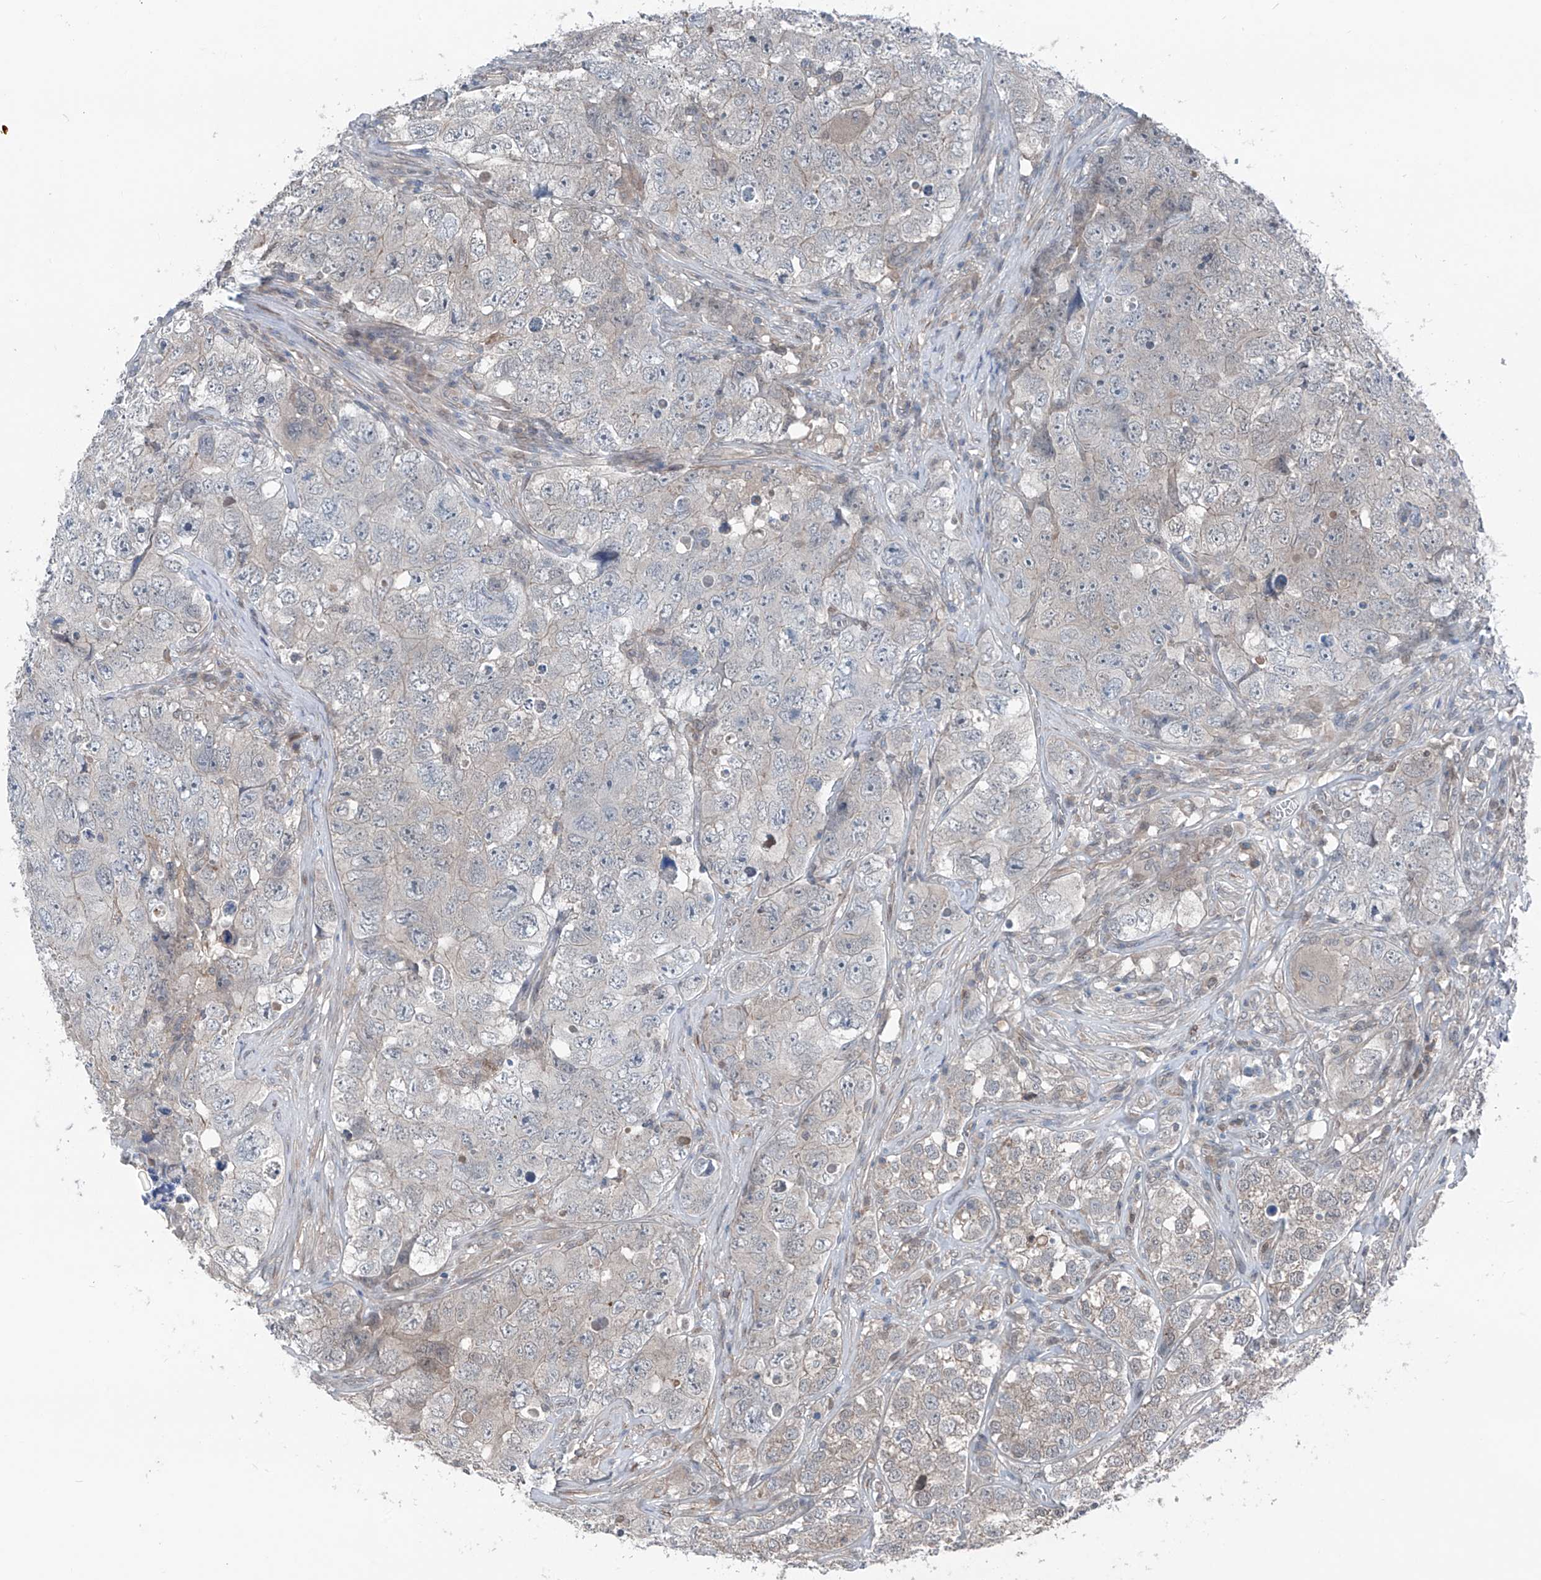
{"staining": {"intensity": "negative", "quantity": "none", "location": "none"}, "tissue": "testis cancer", "cell_type": "Tumor cells", "image_type": "cancer", "snomed": [{"axis": "morphology", "description": "Seminoma, NOS"}, {"axis": "morphology", "description": "Carcinoma, Embryonal, NOS"}, {"axis": "topography", "description": "Testis"}], "caption": "Immunohistochemical staining of testis cancer displays no significant positivity in tumor cells. (DAB (3,3'-diaminobenzidine) IHC visualized using brightfield microscopy, high magnification).", "gene": "HSPB11", "patient": {"sex": "male", "age": 43}}